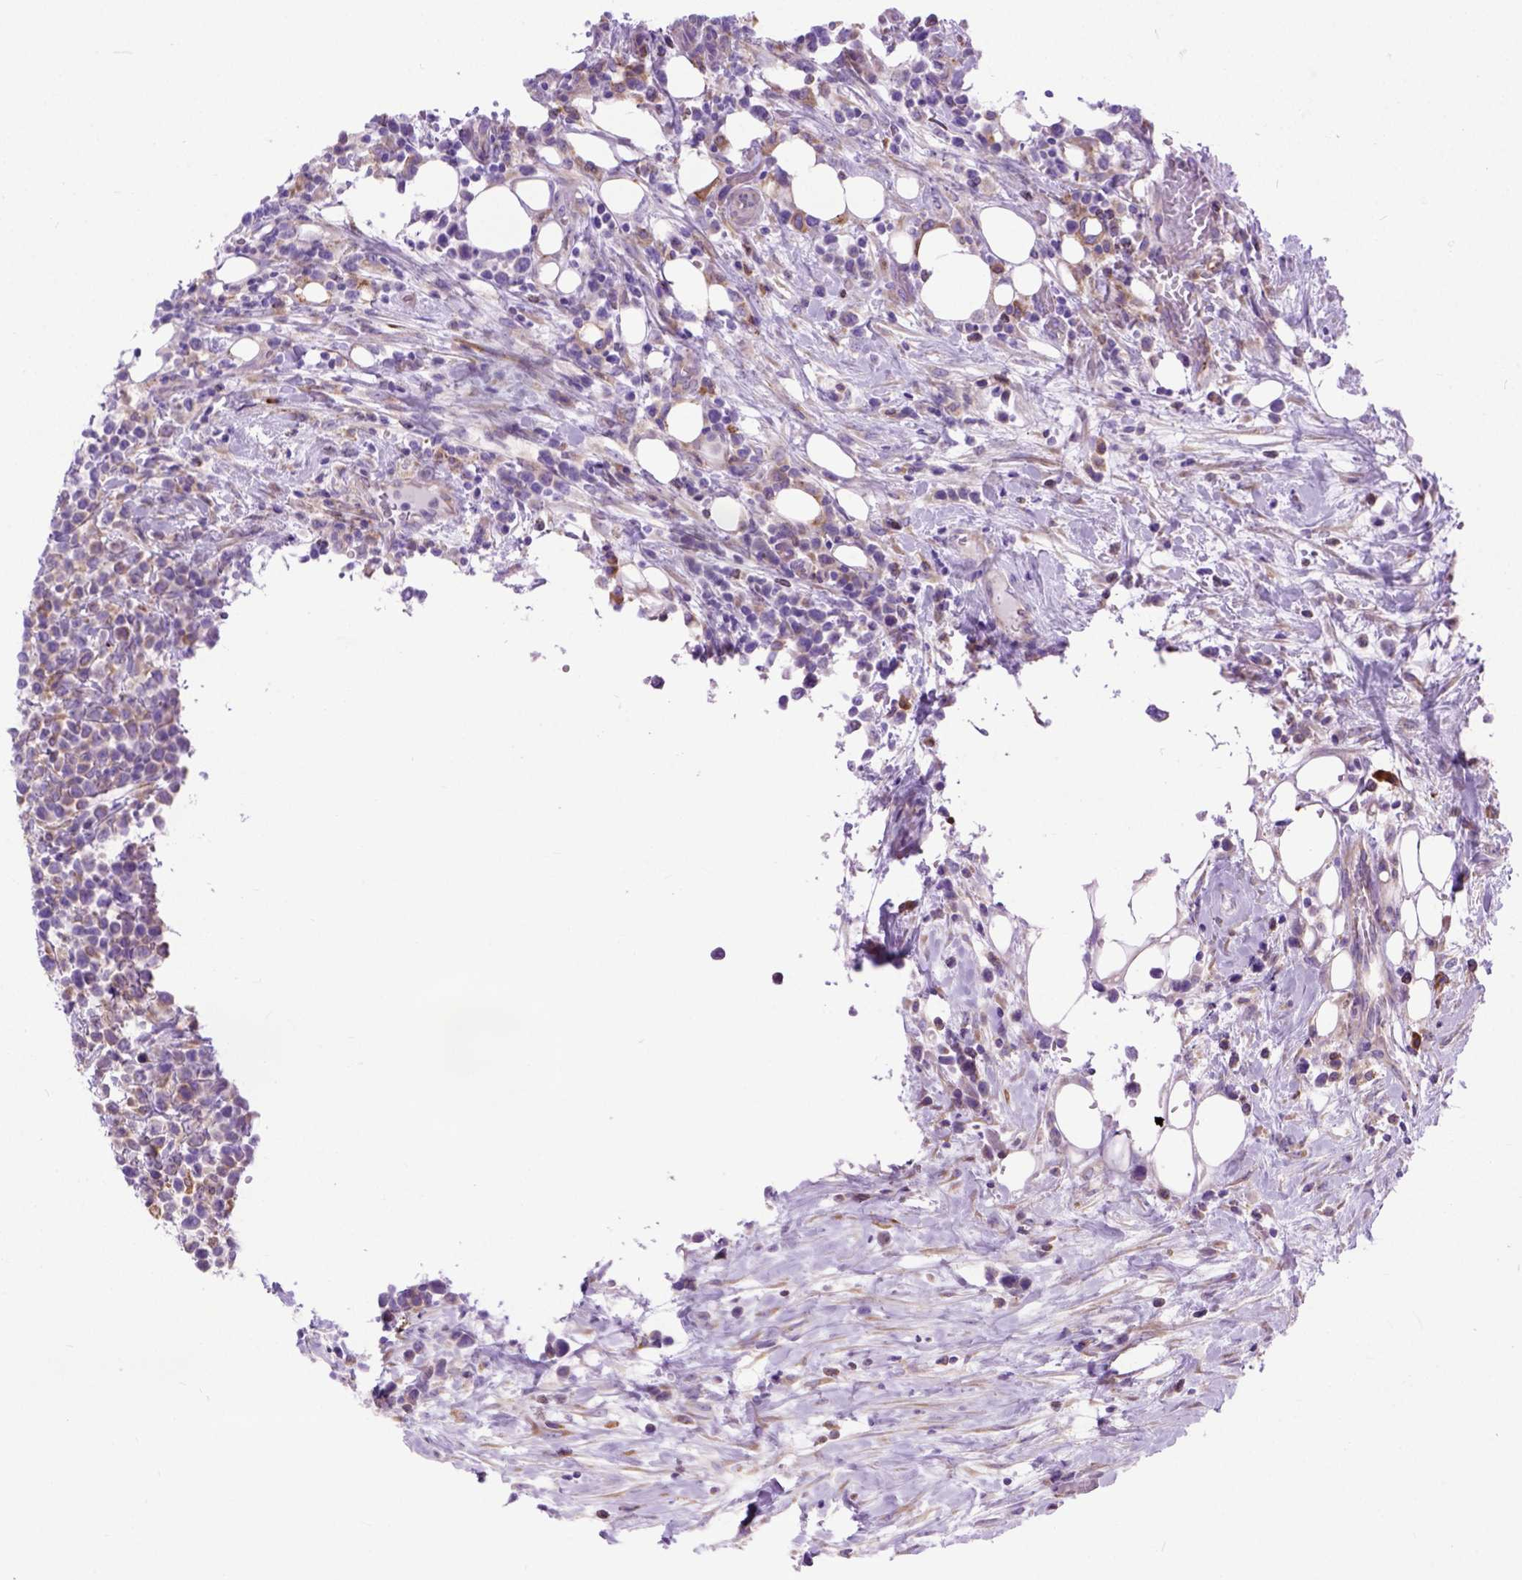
{"staining": {"intensity": "negative", "quantity": "none", "location": "none"}, "tissue": "lymphoma", "cell_type": "Tumor cells", "image_type": "cancer", "snomed": [{"axis": "morphology", "description": "Malignant lymphoma, non-Hodgkin's type, High grade"}, {"axis": "topography", "description": "Soft tissue"}], "caption": "Tumor cells show no significant protein staining in lymphoma. Brightfield microscopy of immunohistochemistry (IHC) stained with DAB (brown) and hematoxylin (blue), captured at high magnification.", "gene": "PLK4", "patient": {"sex": "female", "age": 56}}